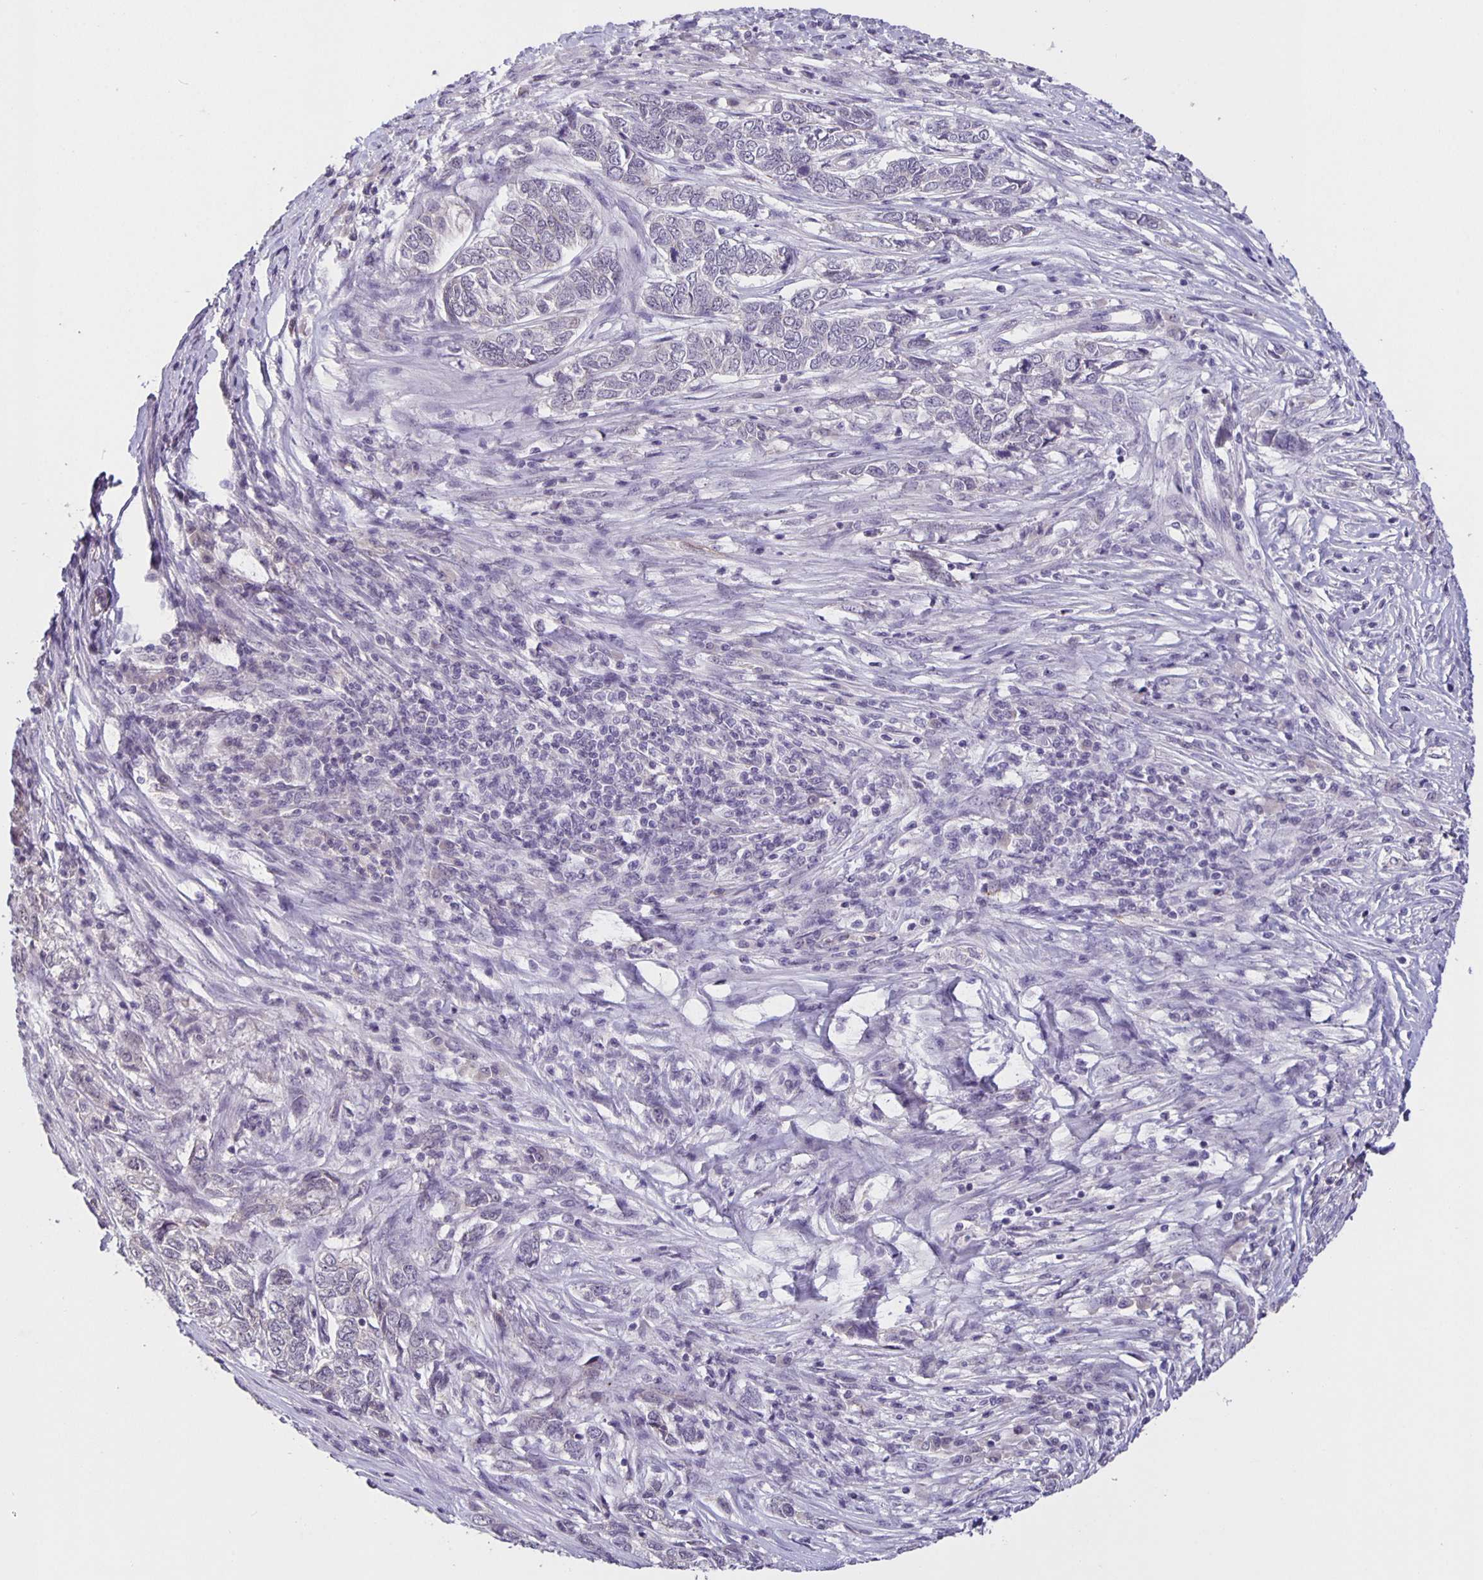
{"staining": {"intensity": "negative", "quantity": "none", "location": "none"}, "tissue": "skin cancer", "cell_type": "Tumor cells", "image_type": "cancer", "snomed": [{"axis": "morphology", "description": "Basal cell carcinoma"}, {"axis": "topography", "description": "Skin"}], "caption": "Immunohistochemistry of skin cancer (basal cell carcinoma) displays no expression in tumor cells.", "gene": "ARVCF", "patient": {"sex": "female", "age": 65}}